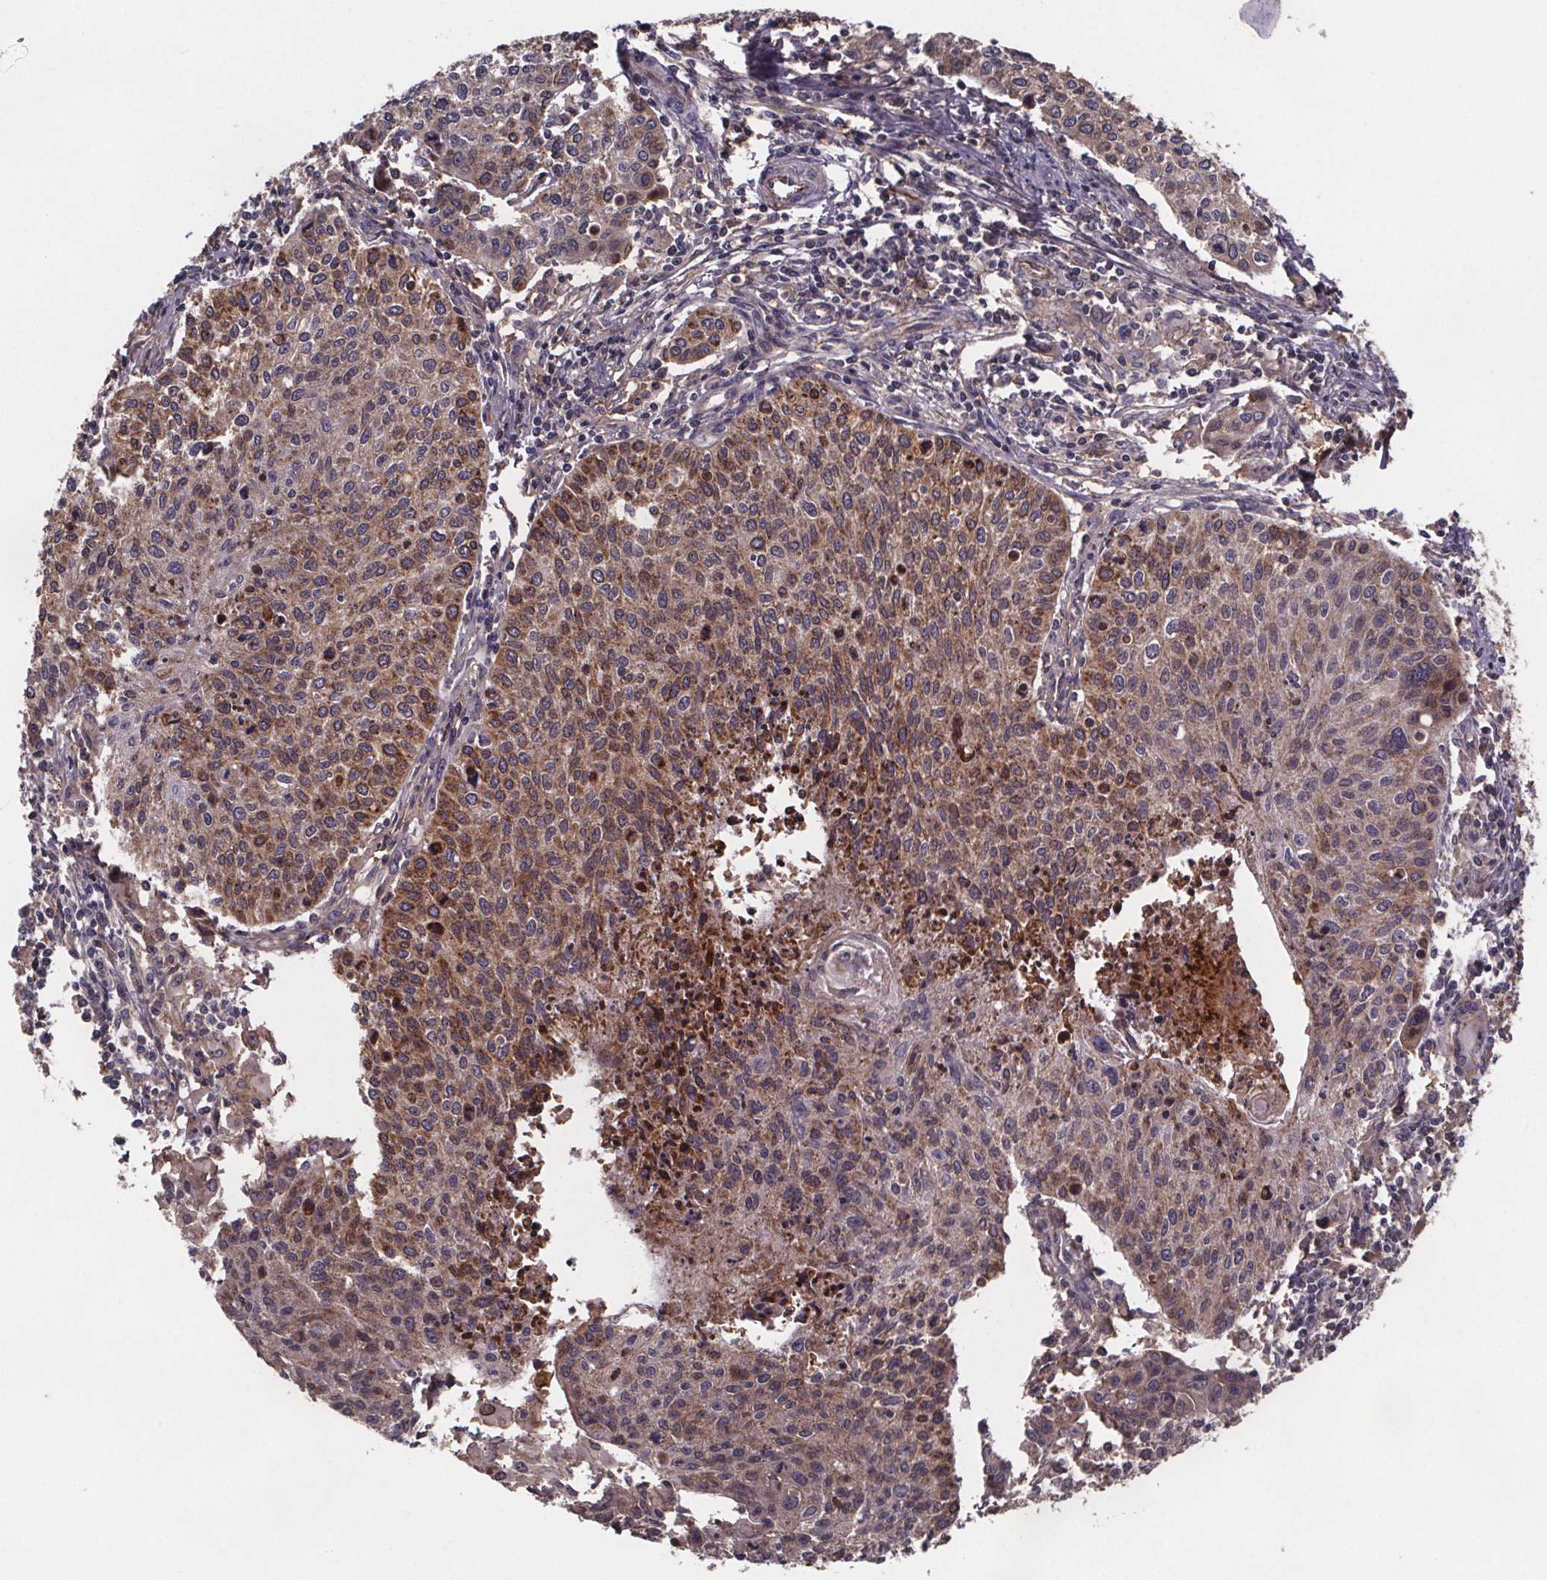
{"staining": {"intensity": "weak", "quantity": ">75%", "location": "cytoplasmic/membranous"}, "tissue": "cervical cancer", "cell_type": "Tumor cells", "image_type": "cancer", "snomed": [{"axis": "morphology", "description": "Squamous cell carcinoma, NOS"}, {"axis": "topography", "description": "Cervix"}], "caption": "Human cervical cancer (squamous cell carcinoma) stained with a protein marker demonstrates weak staining in tumor cells.", "gene": "FASTKD3", "patient": {"sex": "female", "age": 38}}